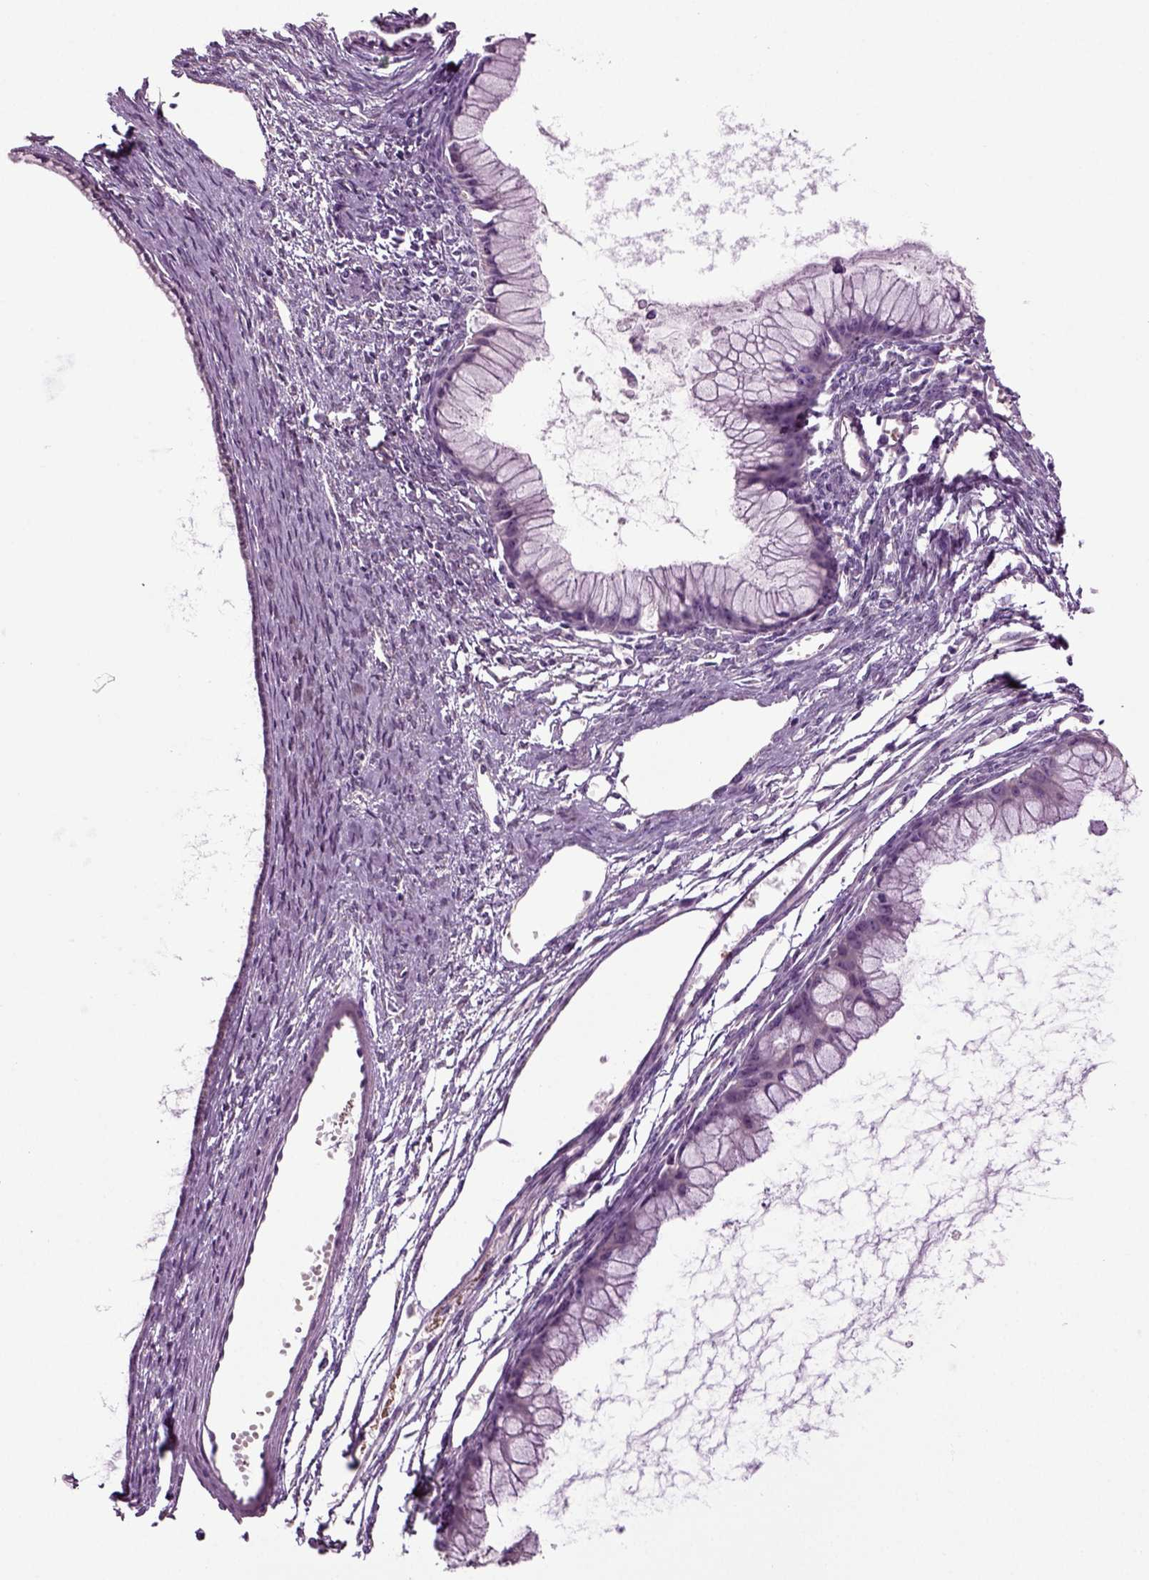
{"staining": {"intensity": "negative", "quantity": "none", "location": "none"}, "tissue": "ovarian cancer", "cell_type": "Tumor cells", "image_type": "cancer", "snomed": [{"axis": "morphology", "description": "Cystadenocarcinoma, mucinous, NOS"}, {"axis": "topography", "description": "Ovary"}], "caption": "High magnification brightfield microscopy of ovarian cancer (mucinous cystadenocarcinoma) stained with DAB (3,3'-diaminobenzidine) (brown) and counterstained with hematoxylin (blue): tumor cells show no significant positivity.", "gene": "DEFB118", "patient": {"sex": "female", "age": 41}}